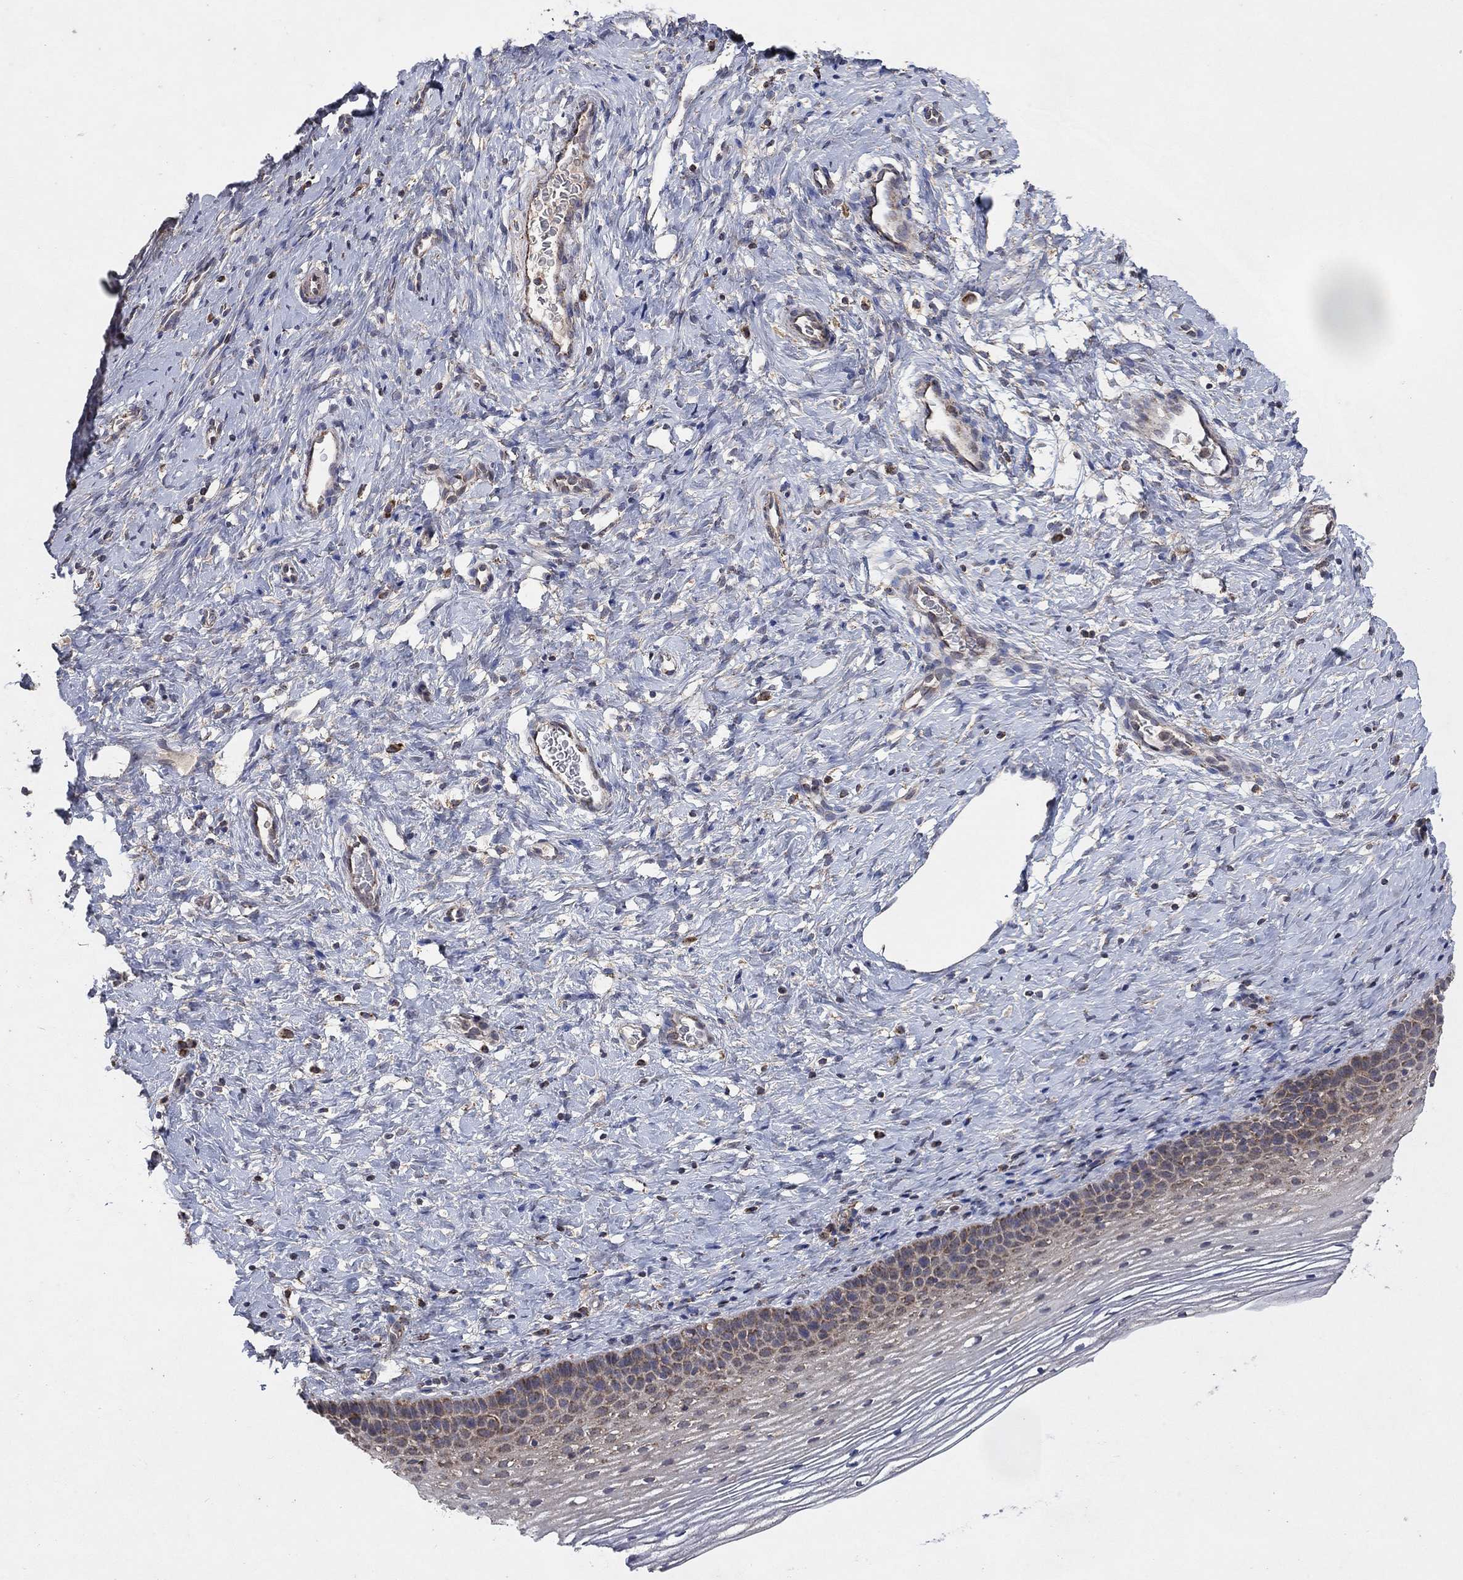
{"staining": {"intensity": "moderate", "quantity": "25%-75%", "location": "cytoplasmic/membranous"}, "tissue": "cervix", "cell_type": "Glandular cells", "image_type": "normal", "snomed": [{"axis": "morphology", "description": "Normal tissue, NOS"}, {"axis": "topography", "description": "Cervix"}], "caption": "High-magnification brightfield microscopy of unremarkable cervix stained with DAB (3,3'-diaminobenzidine) (brown) and counterstained with hematoxylin (blue). glandular cells exhibit moderate cytoplasmic/membranous expression is present in approximately25%-75% of cells.", "gene": "DPH1", "patient": {"sex": "female", "age": 39}}